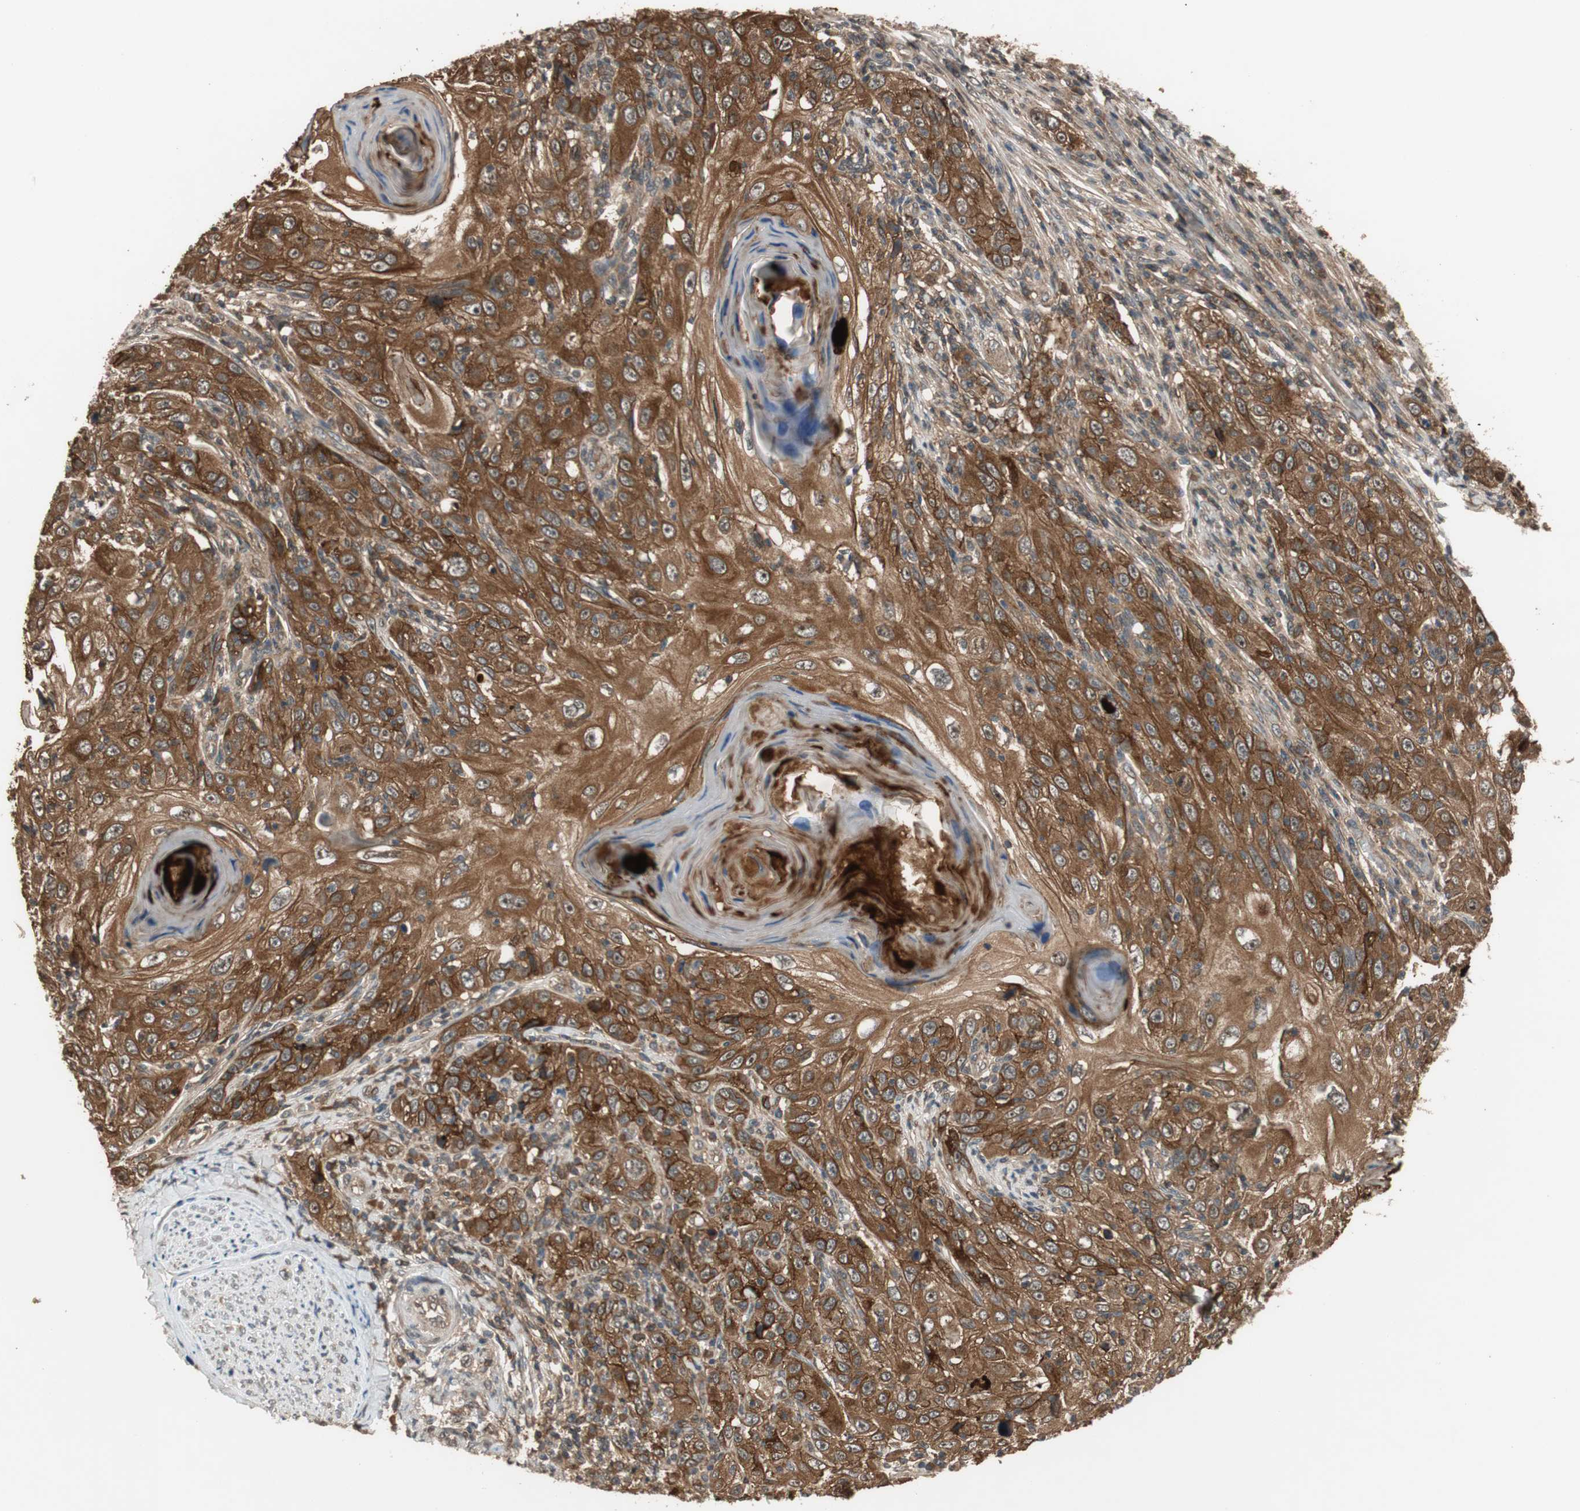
{"staining": {"intensity": "strong", "quantity": ">75%", "location": "cytoplasmic/membranous"}, "tissue": "skin cancer", "cell_type": "Tumor cells", "image_type": "cancer", "snomed": [{"axis": "morphology", "description": "Squamous cell carcinoma, NOS"}, {"axis": "topography", "description": "Skin"}], "caption": "Immunohistochemistry (IHC) (DAB (3,3'-diaminobenzidine)) staining of human skin squamous cell carcinoma reveals strong cytoplasmic/membranous protein staining in about >75% of tumor cells.", "gene": "TMEM230", "patient": {"sex": "female", "age": 88}}